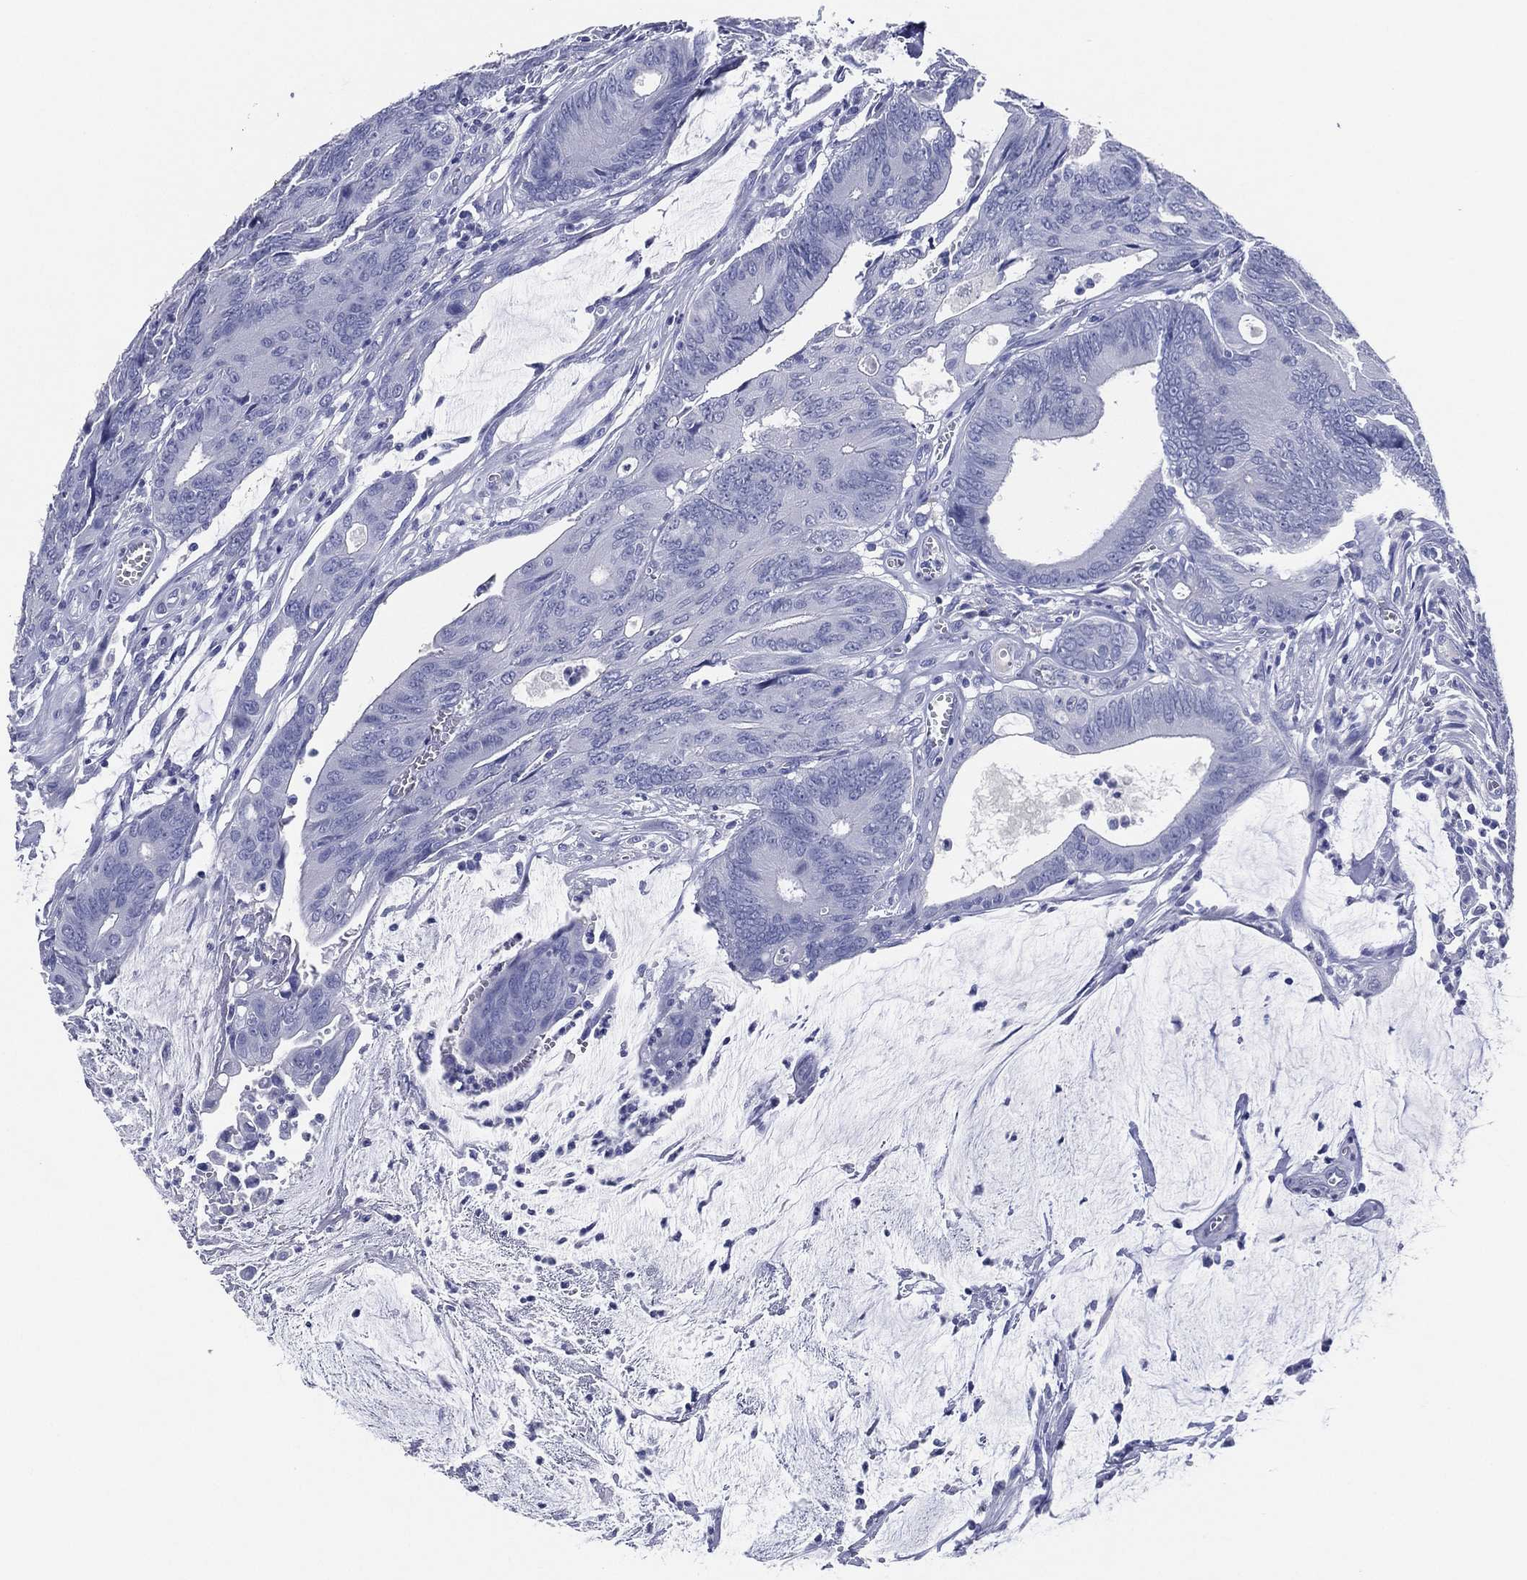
{"staining": {"intensity": "negative", "quantity": "none", "location": "none"}, "tissue": "colorectal cancer", "cell_type": "Tumor cells", "image_type": "cancer", "snomed": [{"axis": "morphology", "description": "Normal tissue, NOS"}, {"axis": "morphology", "description": "Adenocarcinoma, NOS"}, {"axis": "topography", "description": "Colon"}], "caption": "High power microscopy histopathology image of an immunohistochemistry histopathology image of adenocarcinoma (colorectal), revealing no significant expression in tumor cells. (IHC, brightfield microscopy, high magnification).", "gene": "TFAP2A", "patient": {"sex": "male", "age": 65}}